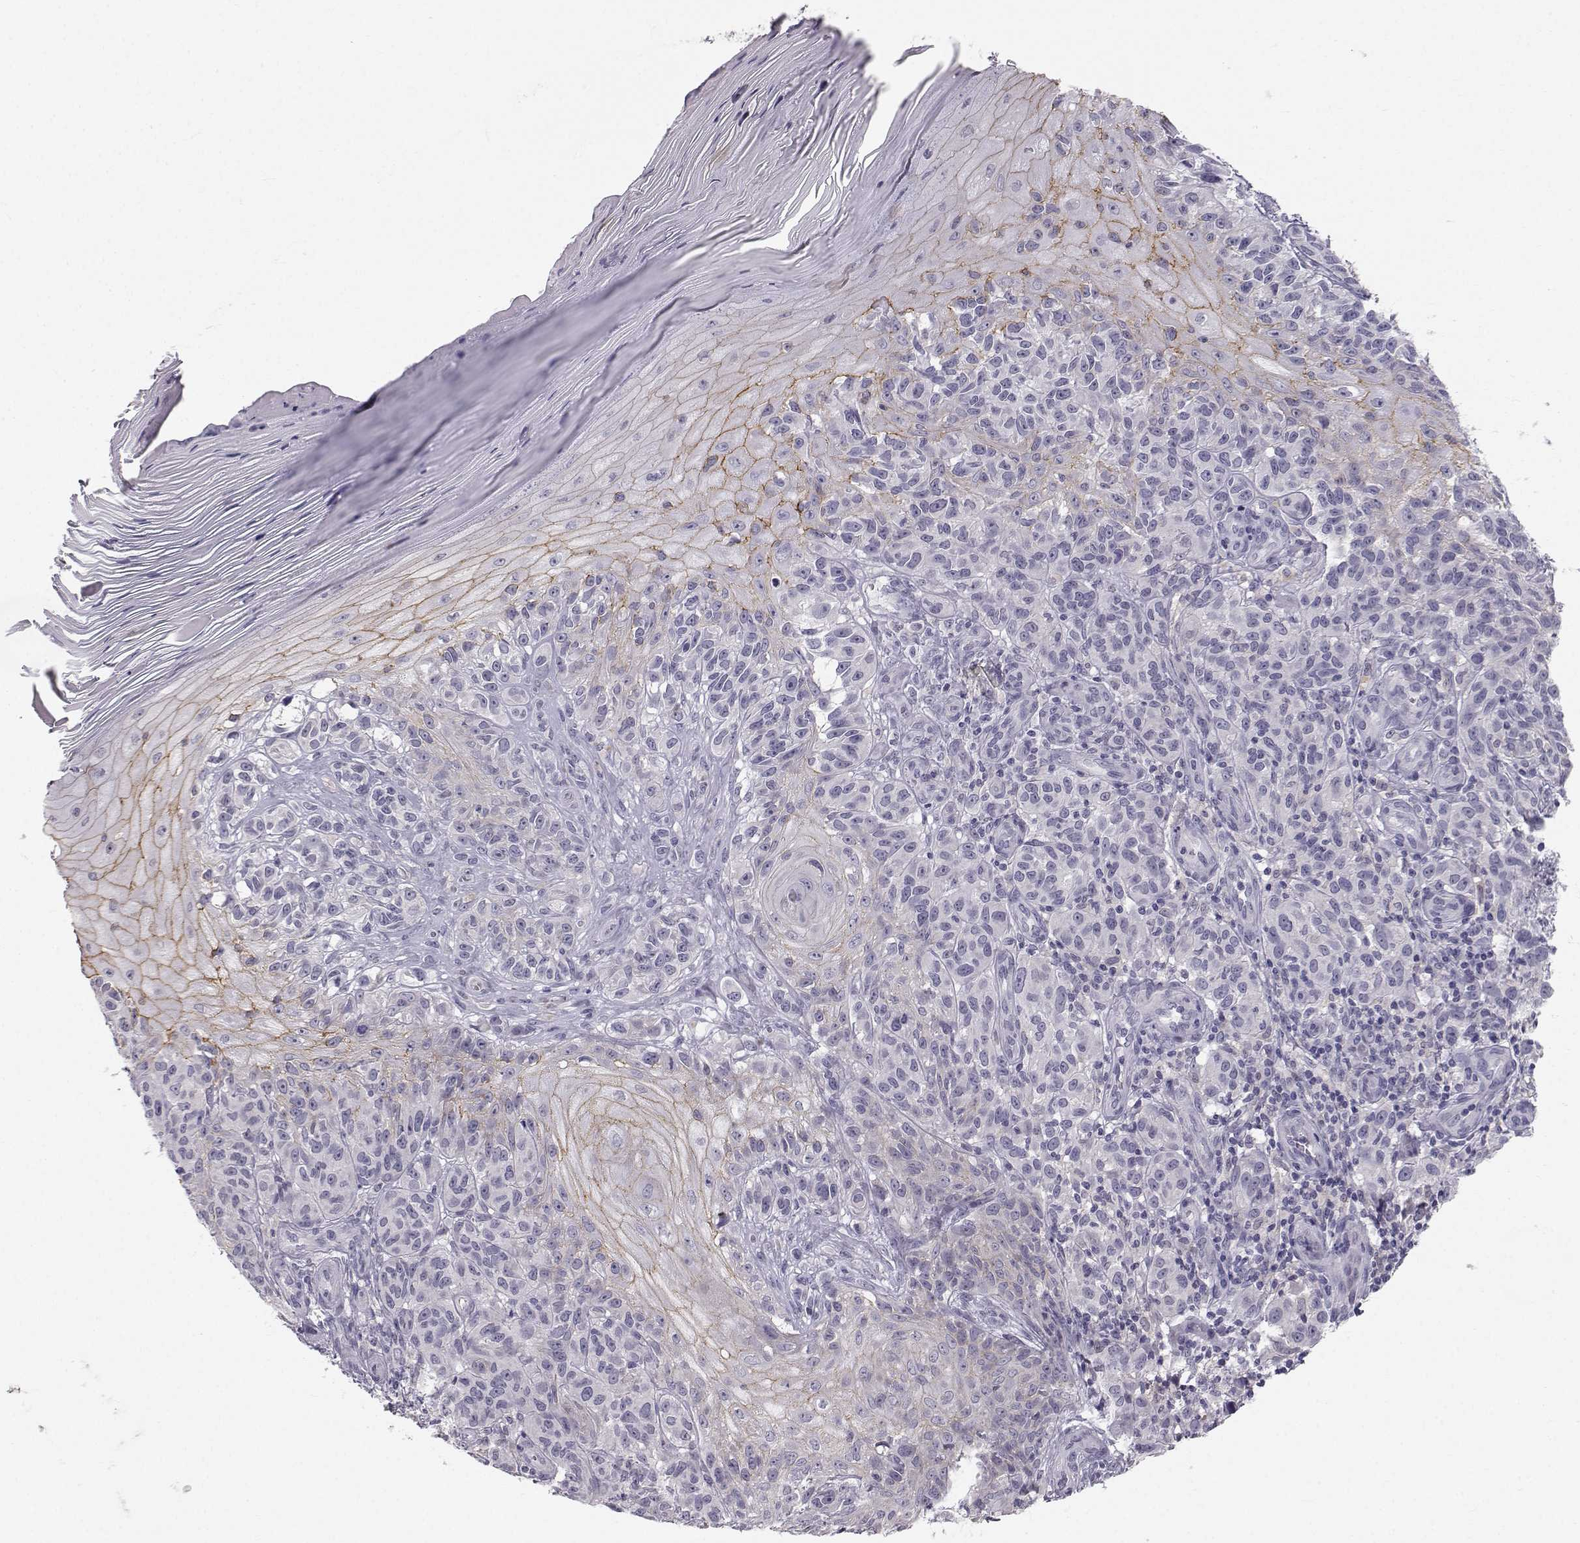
{"staining": {"intensity": "weak", "quantity": "<25%", "location": "cytoplasmic/membranous"}, "tissue": "melanoma", "cell_type": "Tumor cells", "image_type": "cancer", "snomed": [{"axis": "morphology", "description": "Malignant melanoma, NOS"}, {"axis": "topography", "description": "Skin"}], "caption": "A histopathology image of melanoma stained for a protein exhibits no brown staining in tumor cells. (DAB (3,3'-diaminobenzidine) IHC with hematoxylin counter stain).", "gene": "ZNF185", "patient": {"sex": "female", "age": 53}}